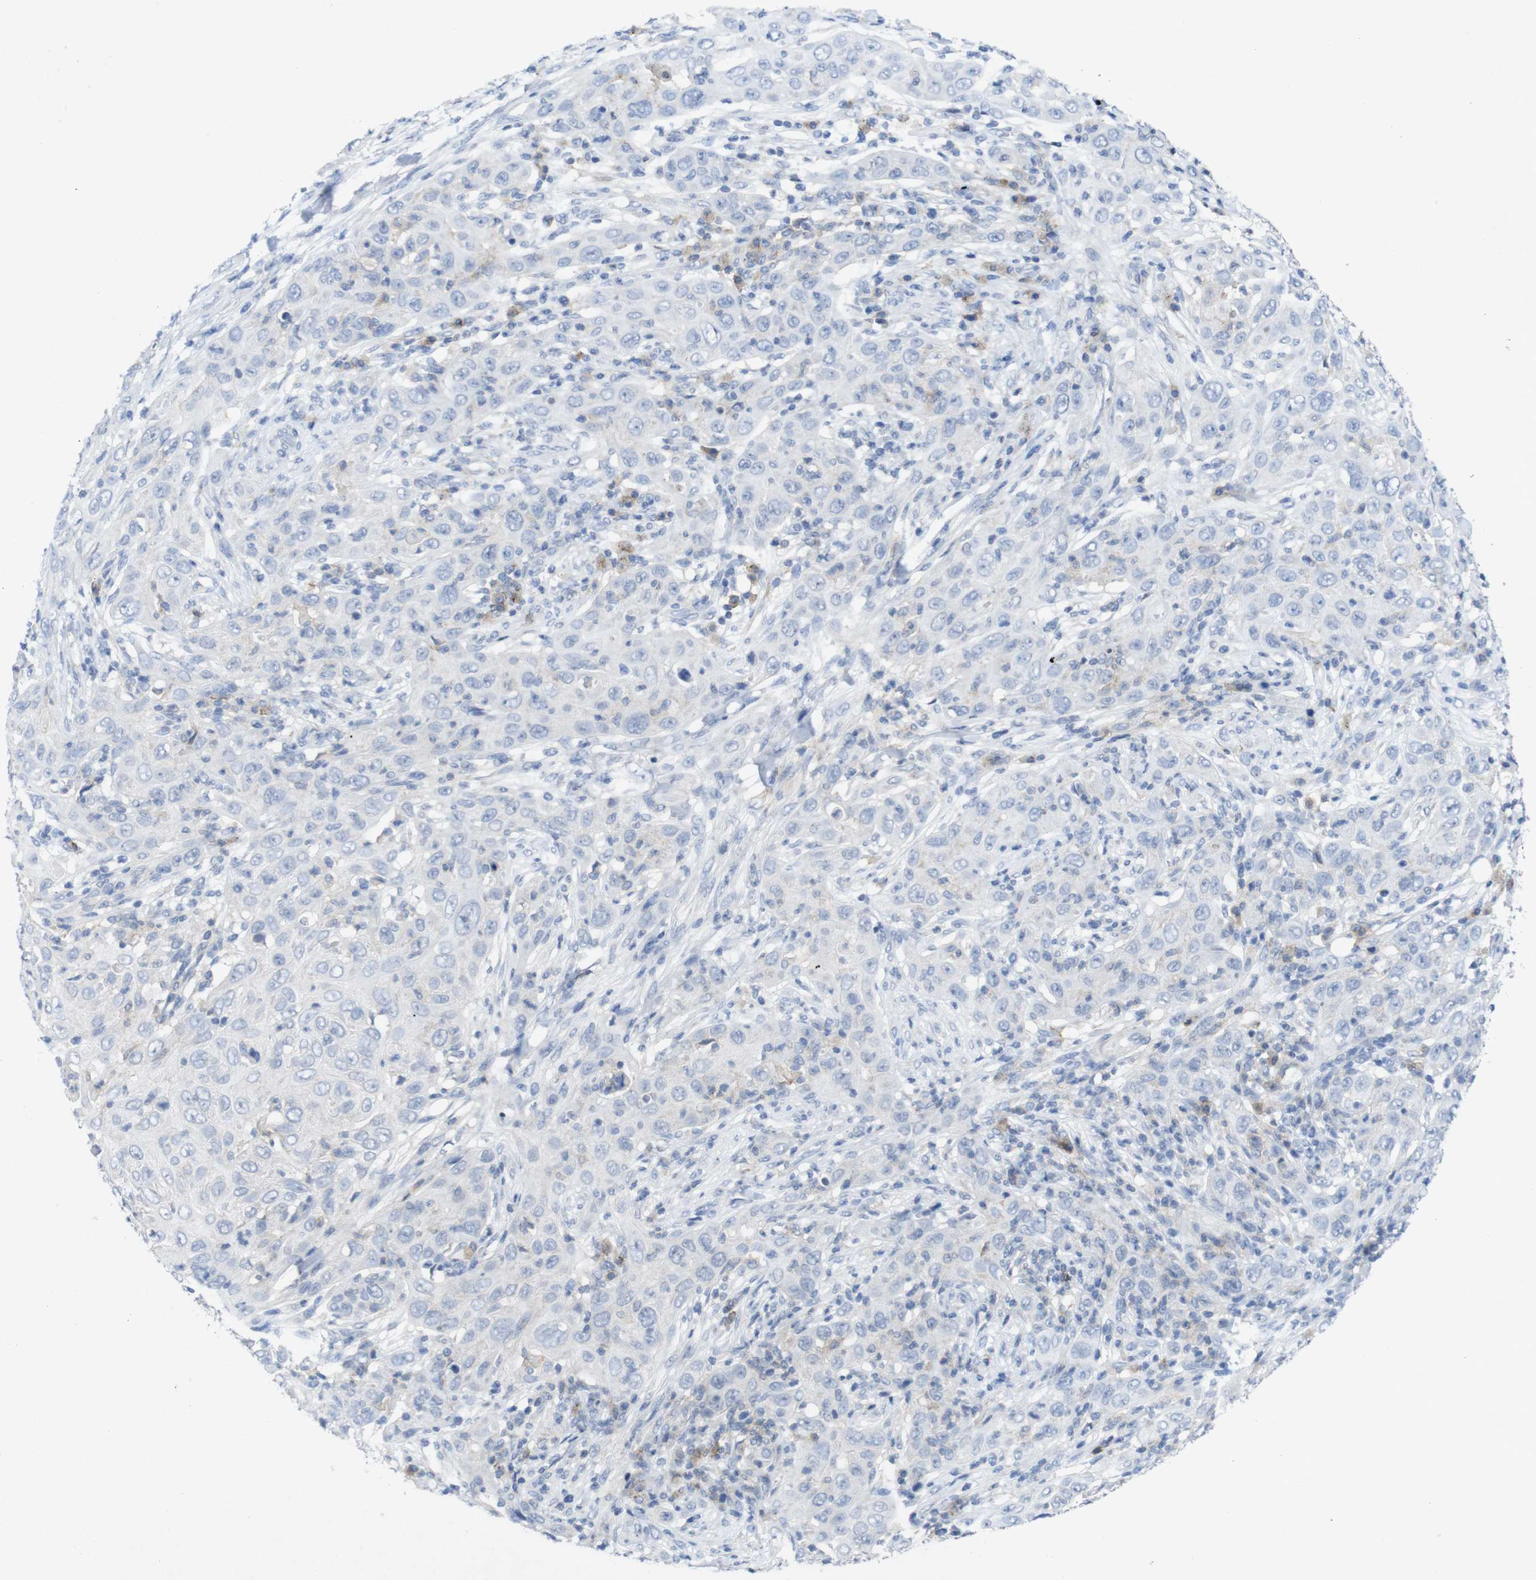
{"staining": {"intensity": "negative", "quantity": "none", "location": "none"}, "tissue": "skin cancer", "cell_type": "Tumor cells", "image_type": "cancer", "snomed": [{"axis": "morphology", "description": "Squamous cell carcinoma, NOS"}, {"axis": "topography", "description": "Skin"}], "caption": "This is an IHC micrograph of skin squamous cell carcinoma. There is no positivity in tumor cells.", "gene": "SLAMF7", "patient": {"sex": "female", "age": 88}}